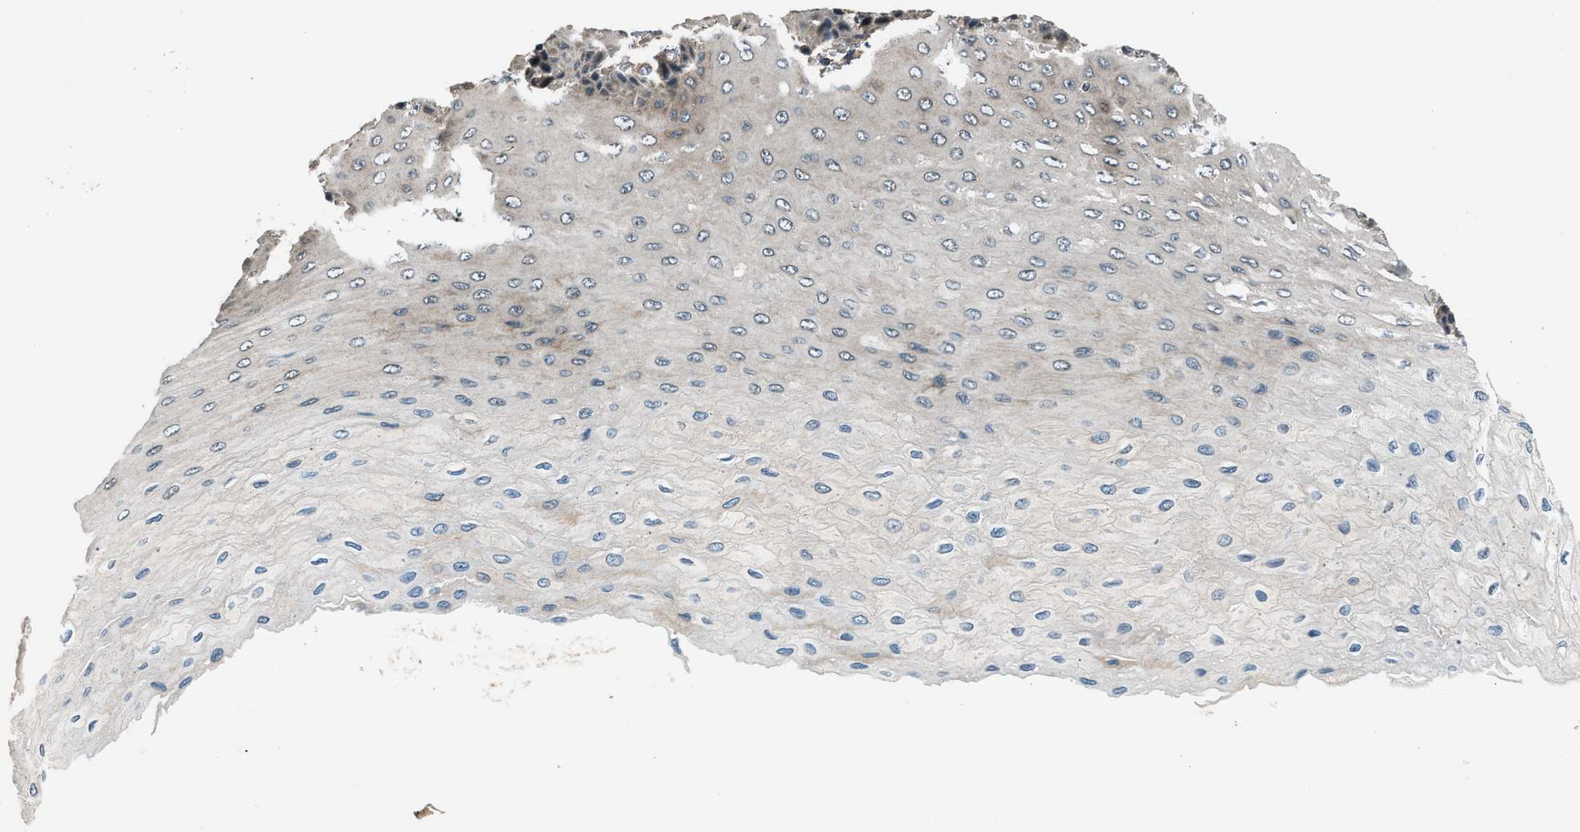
{"staining": {"intensity": "moderate", "quantity": "<25%", "location": "cytoplasmic/membranous"}, "tissue": "esophagus", "cell_type": "Squamous epithelial cells", "image_type": "normal", "snomed": [{"axis": "morphology", "description": "Normal tissue, NOS"}, {"axis": "topography", "description": "Esophagus"}], "caption": "Brown immunohistochemical staining in benign human esophagus reveals moderate cytoplasmic/membranous positivity in approximately <25% of squamous epithelial cells.", "gene": "ARHGEF11", "patient": {"sex": "female", "age": 72}}